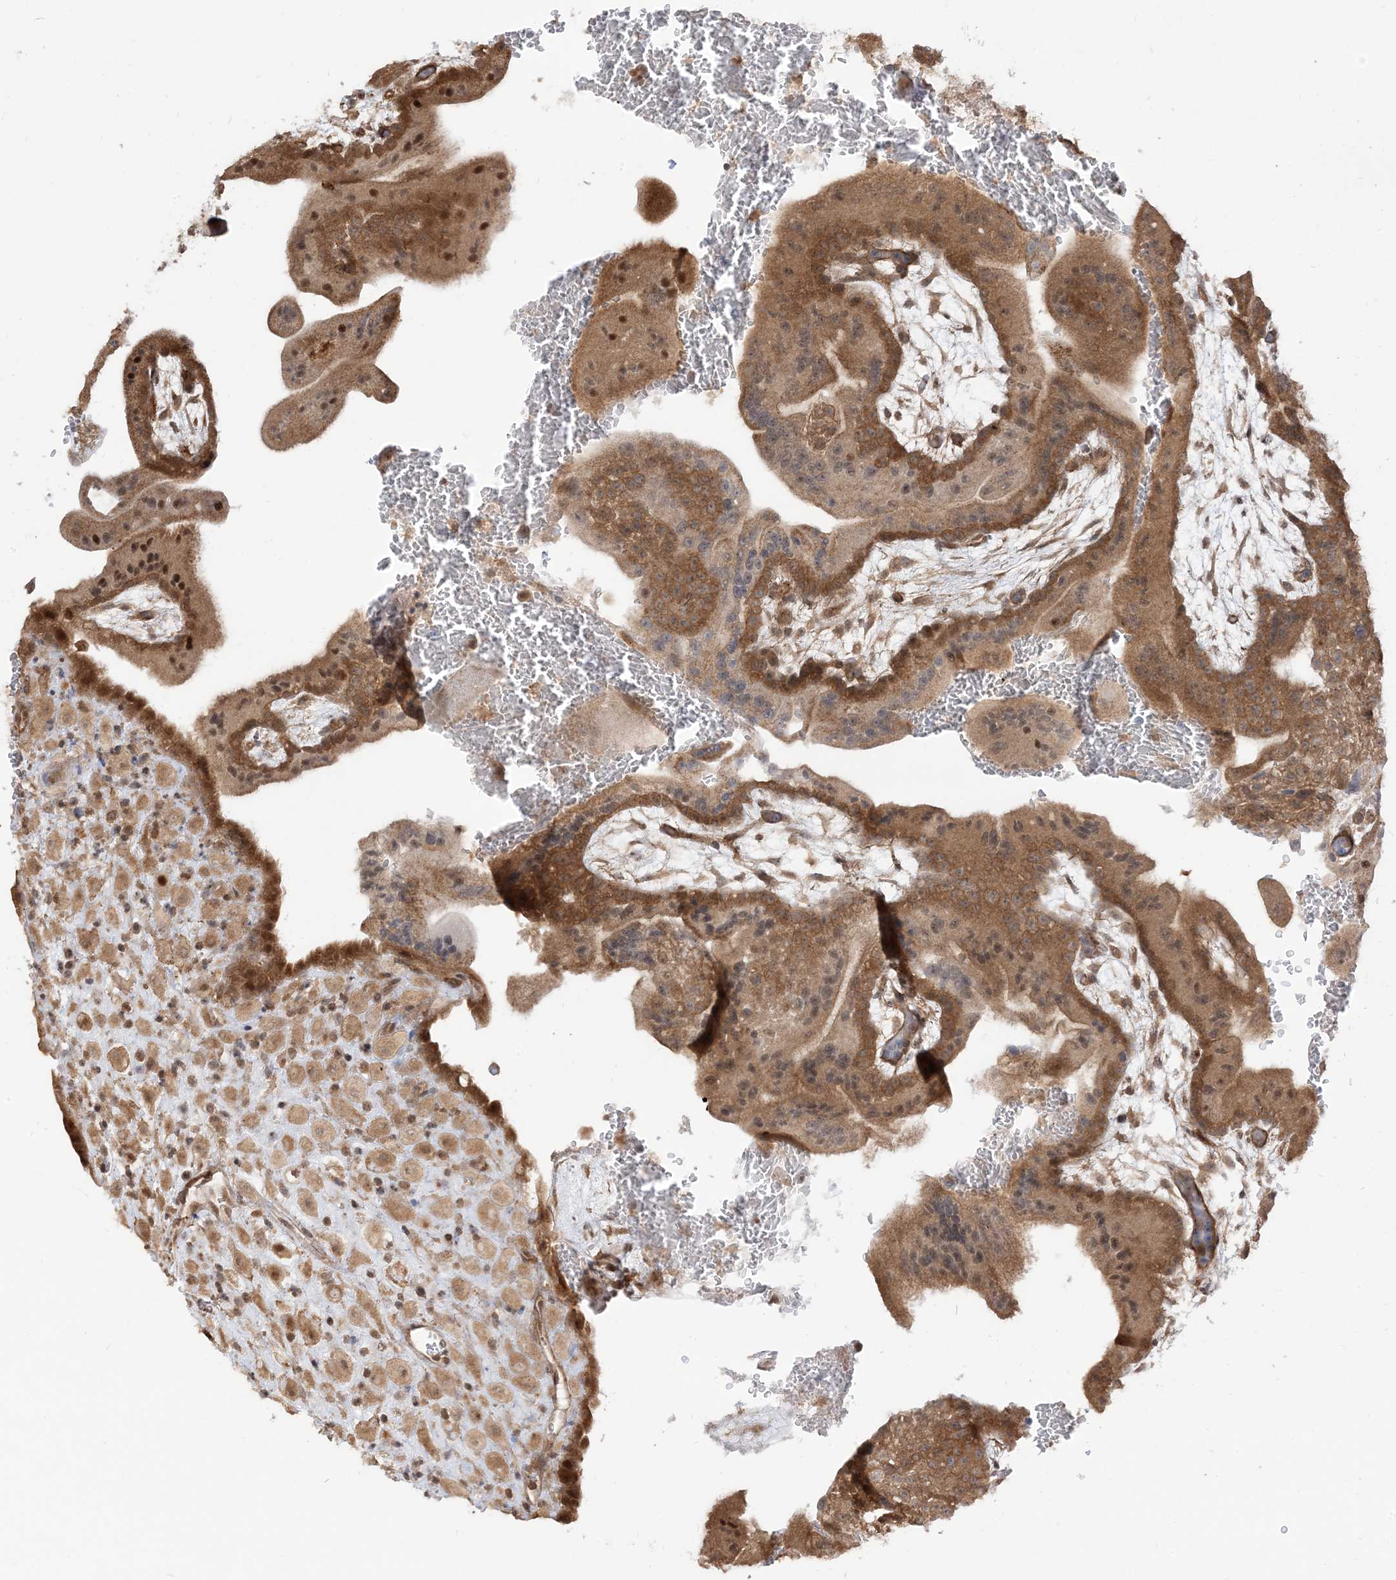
{"staining": {"intensity": "moderate", "quantity": ">75%", "location": "cytoplasmic/membranous,nuclear"}, "tissue": "placenta", "cell_type": "Decidual cells", "image_type": "normal", "snomed": [{"axis": "morphology", "description": "Normal tissue, NOS"}, {"axis": "topography", "description": "Placenta"}], "caption": "Decidual cells display medium levels of moderate cytoplasmic/membranous,nuclear positivity in about >75% of cells in normal placenta.", "gene": "TBCC", "patient": {"sex": "female", "age": 35}}